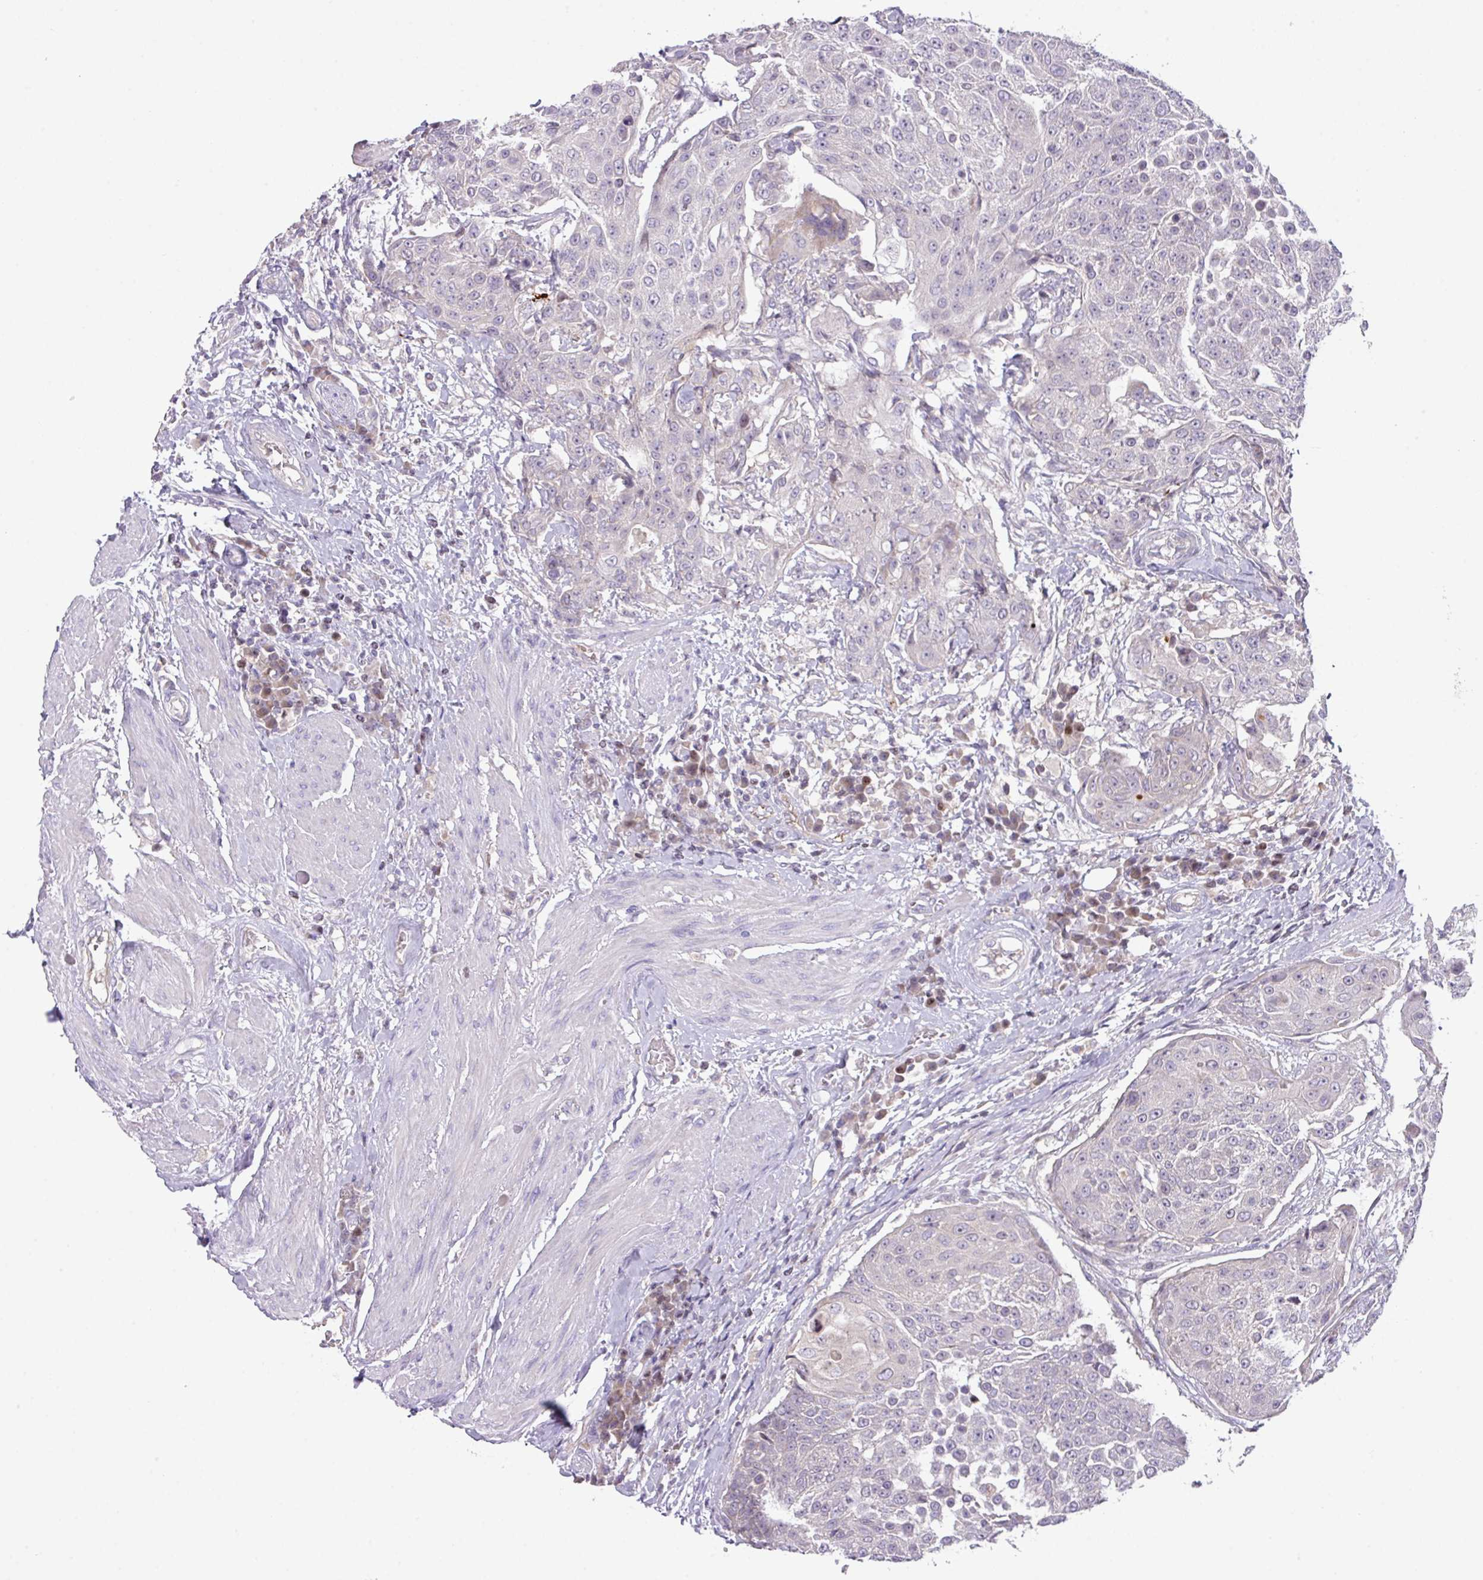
{"staining": {"intensity": "negative", "quantity": "none", "location": "none"}, "tissue": "urothelial cancer", "cell_type": "Tumor cells", "image_type": "cancer", "snomed": [{"axis": "morphology", "description": "Urothelial carcinoma, High grade"}, {"axis": "topography", "description": "Urinary bladder"}], "caption": "Tumor cells show no significant protein staining in urothelial carcinoma (high-grade).", "gene": "ZNF394", "patient": {"sex": "female", "age": 63}}